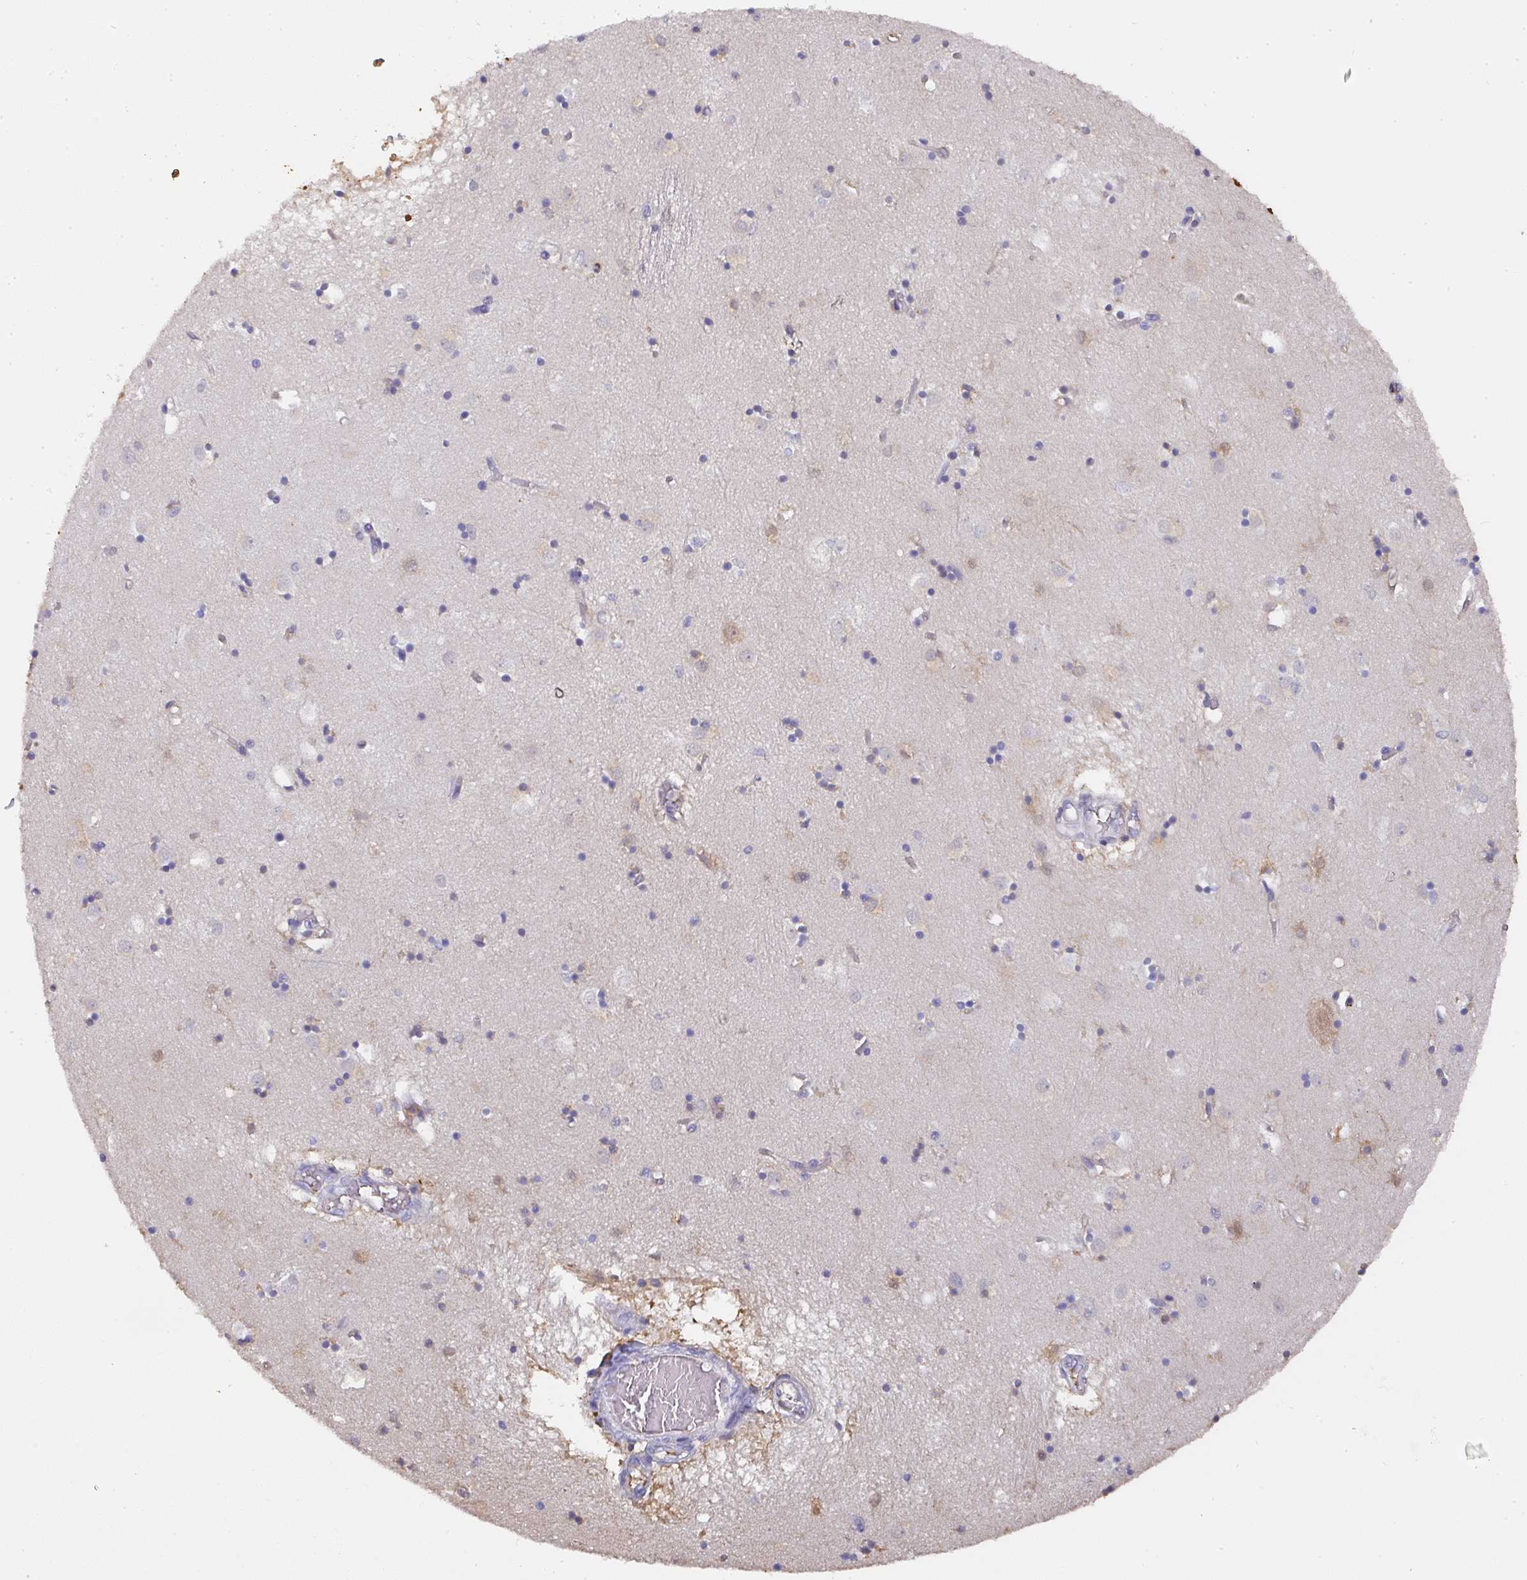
{"staining": {"intensity": "negative", "quantity": "none", "location": "none"}, "tissue": "caudate", "cell_type": "Glial cells", "image_type": "normal", "snomed": [{"axis": "morphology", "description": "Normal tissue, NOS"}, {"axis": "topography", "description": "Lateral ventricle wall"}], "caption": "IHC of normal caudate shows no staining in glial cells.", "gene": "ALB", "patient": {"sex": "male", "age": 70}}